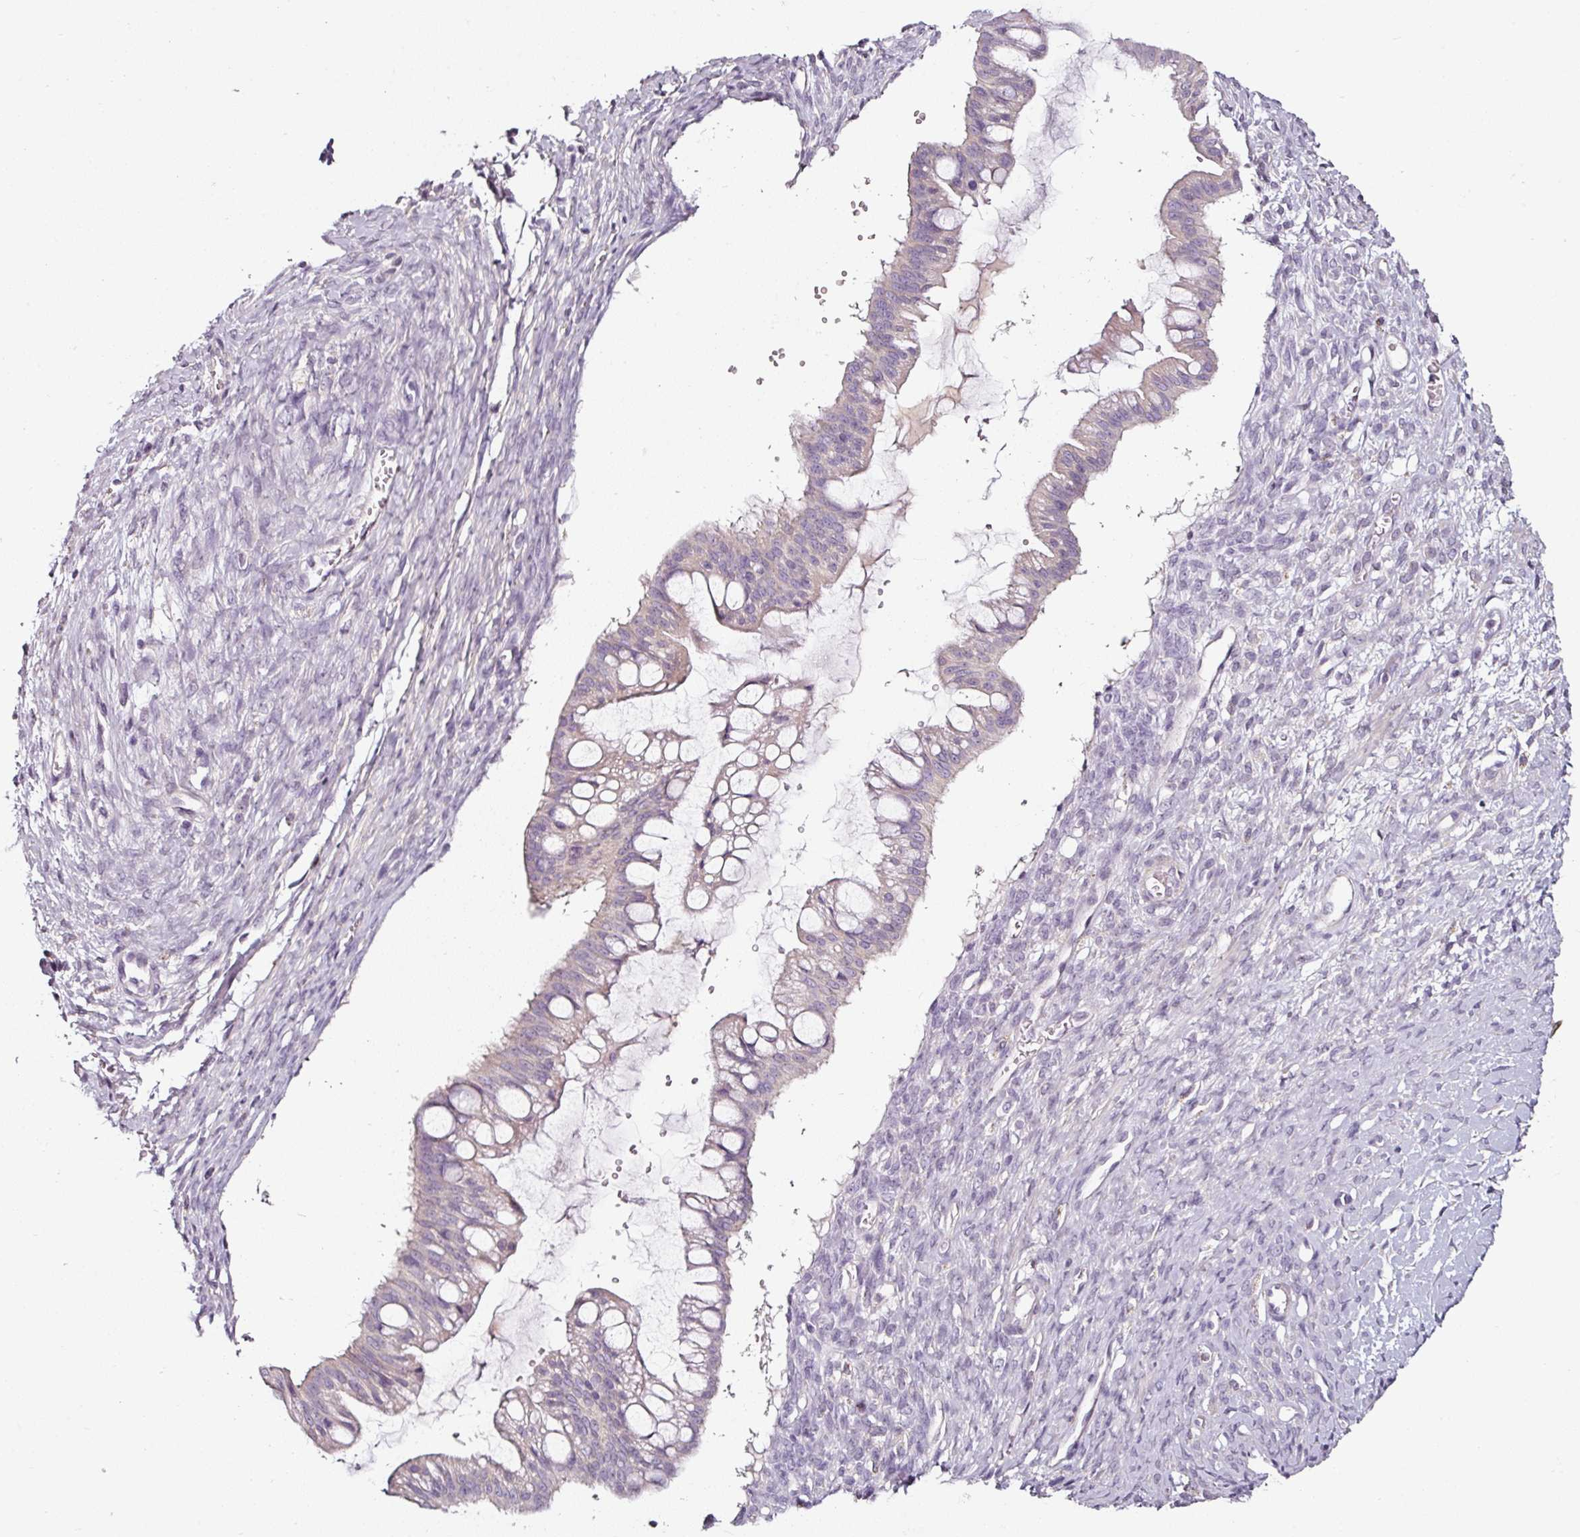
{"staining": {"intensity": "negative", "quantity": "none", "location": "none"}, "tissue": "ovarian cancer", "cell_type": "Tumor cells", "image_type": "cancer", "snomed": [{"axis": "morphology", "description": "Cystadenocarcinoma, mucinous, NOS"}, {"axis": "topography", "description": "Ovary"}], "caption": "Tumor cells are negative for protein expression in human ovarian cancer (mucinous cystadenocarcinoma).", "gene": "CAP2", "patient": {"sex": "female", "age": 73}}